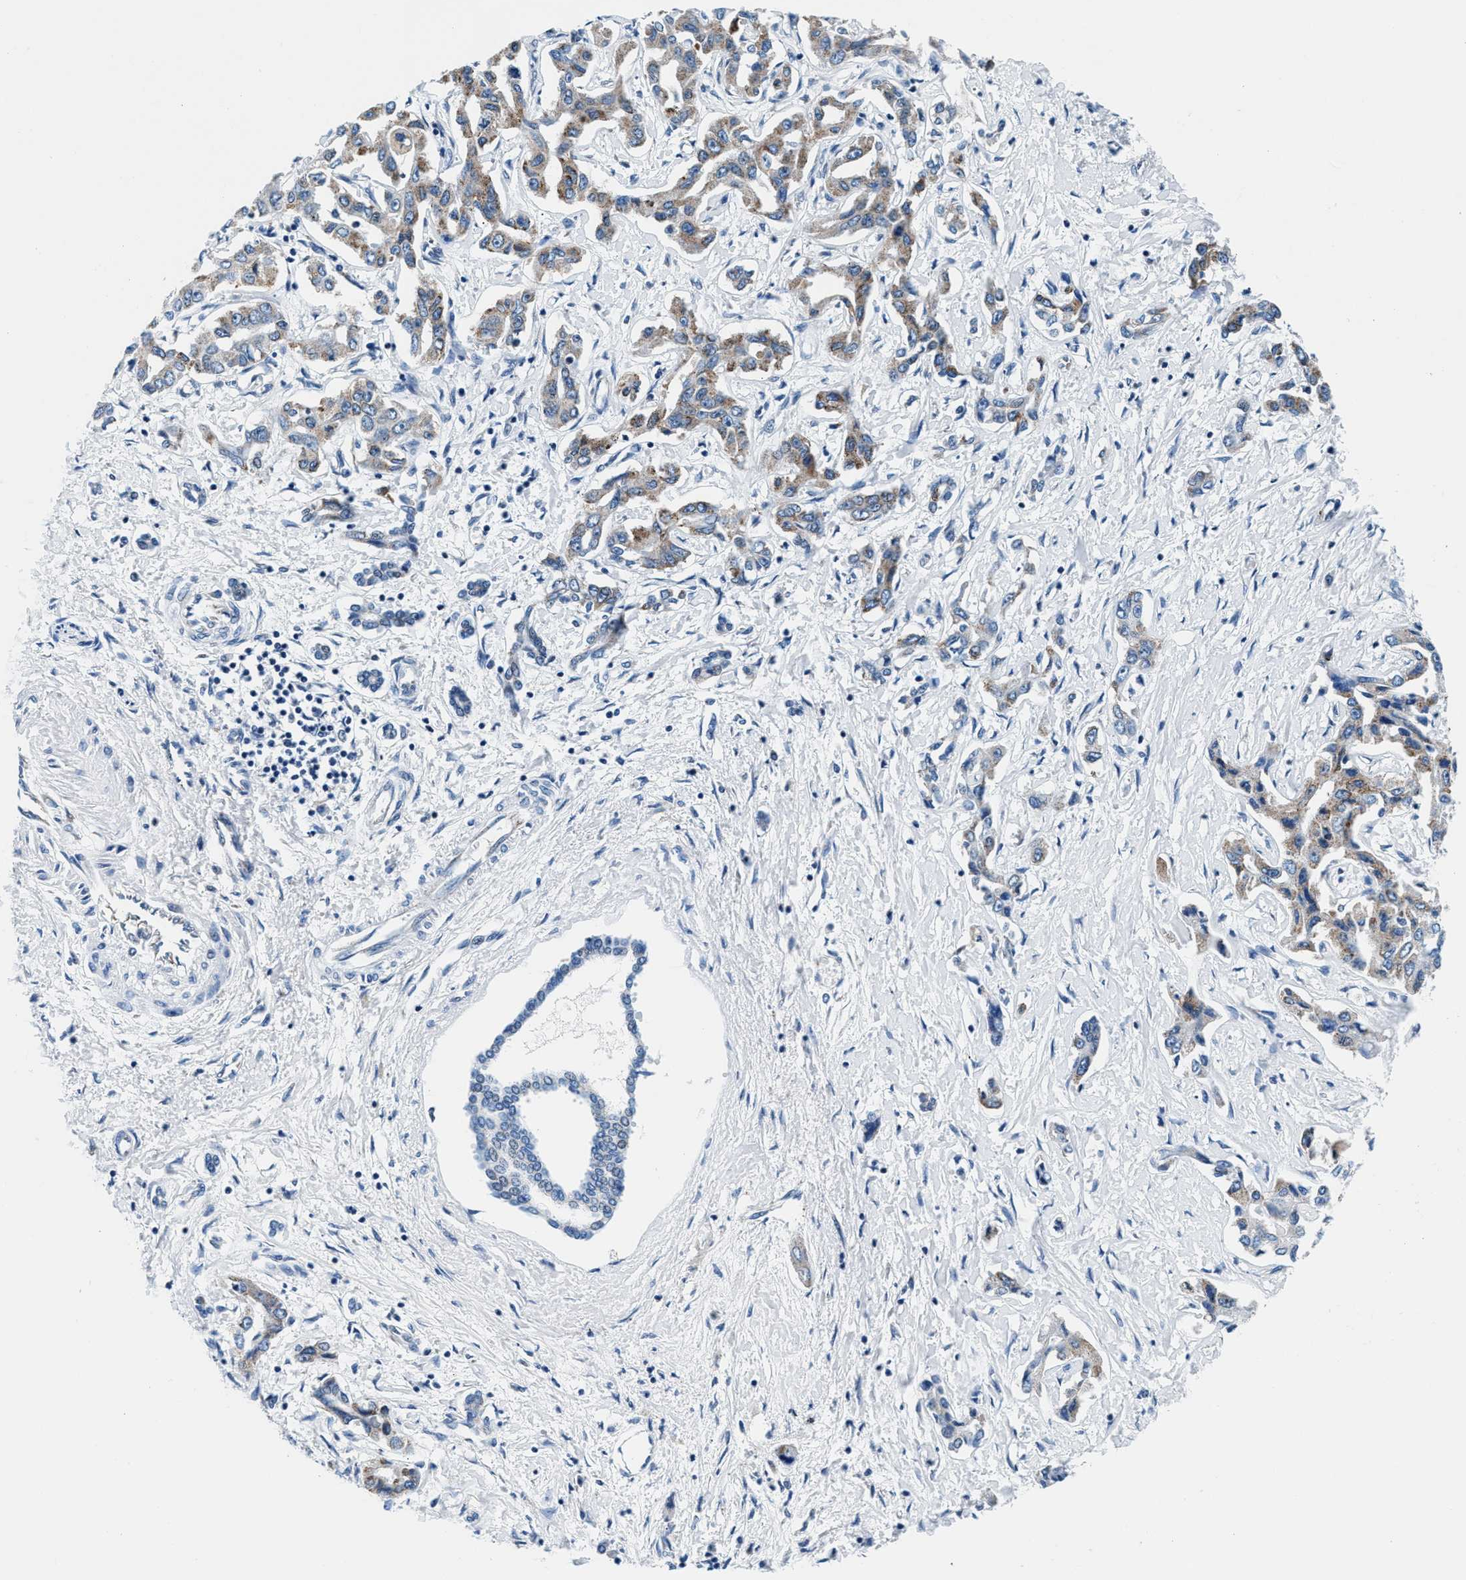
{"staining": {"intensity": "weak", "quantity": ">75%", "location": "cytoplasmic/membranous"}, "tissue": "liver cancer", "cell_type": "Tumor cells", "image_type": "cancer", "snomed": [{"axis": "morphology", "description": "Cholangiocarcinoma"}, {"axis": "topography", "description": "Liver"}], "caption": "Protein expression analysis of liver cancer (cholangiocarcinoma) exhibits weak cytoplasmic/membranous positivity in approximately >75% of tumor cells. Nuclei are stained in blue.", "gene": "VPS53", "patient": {"sex": "male", "age": 59}}